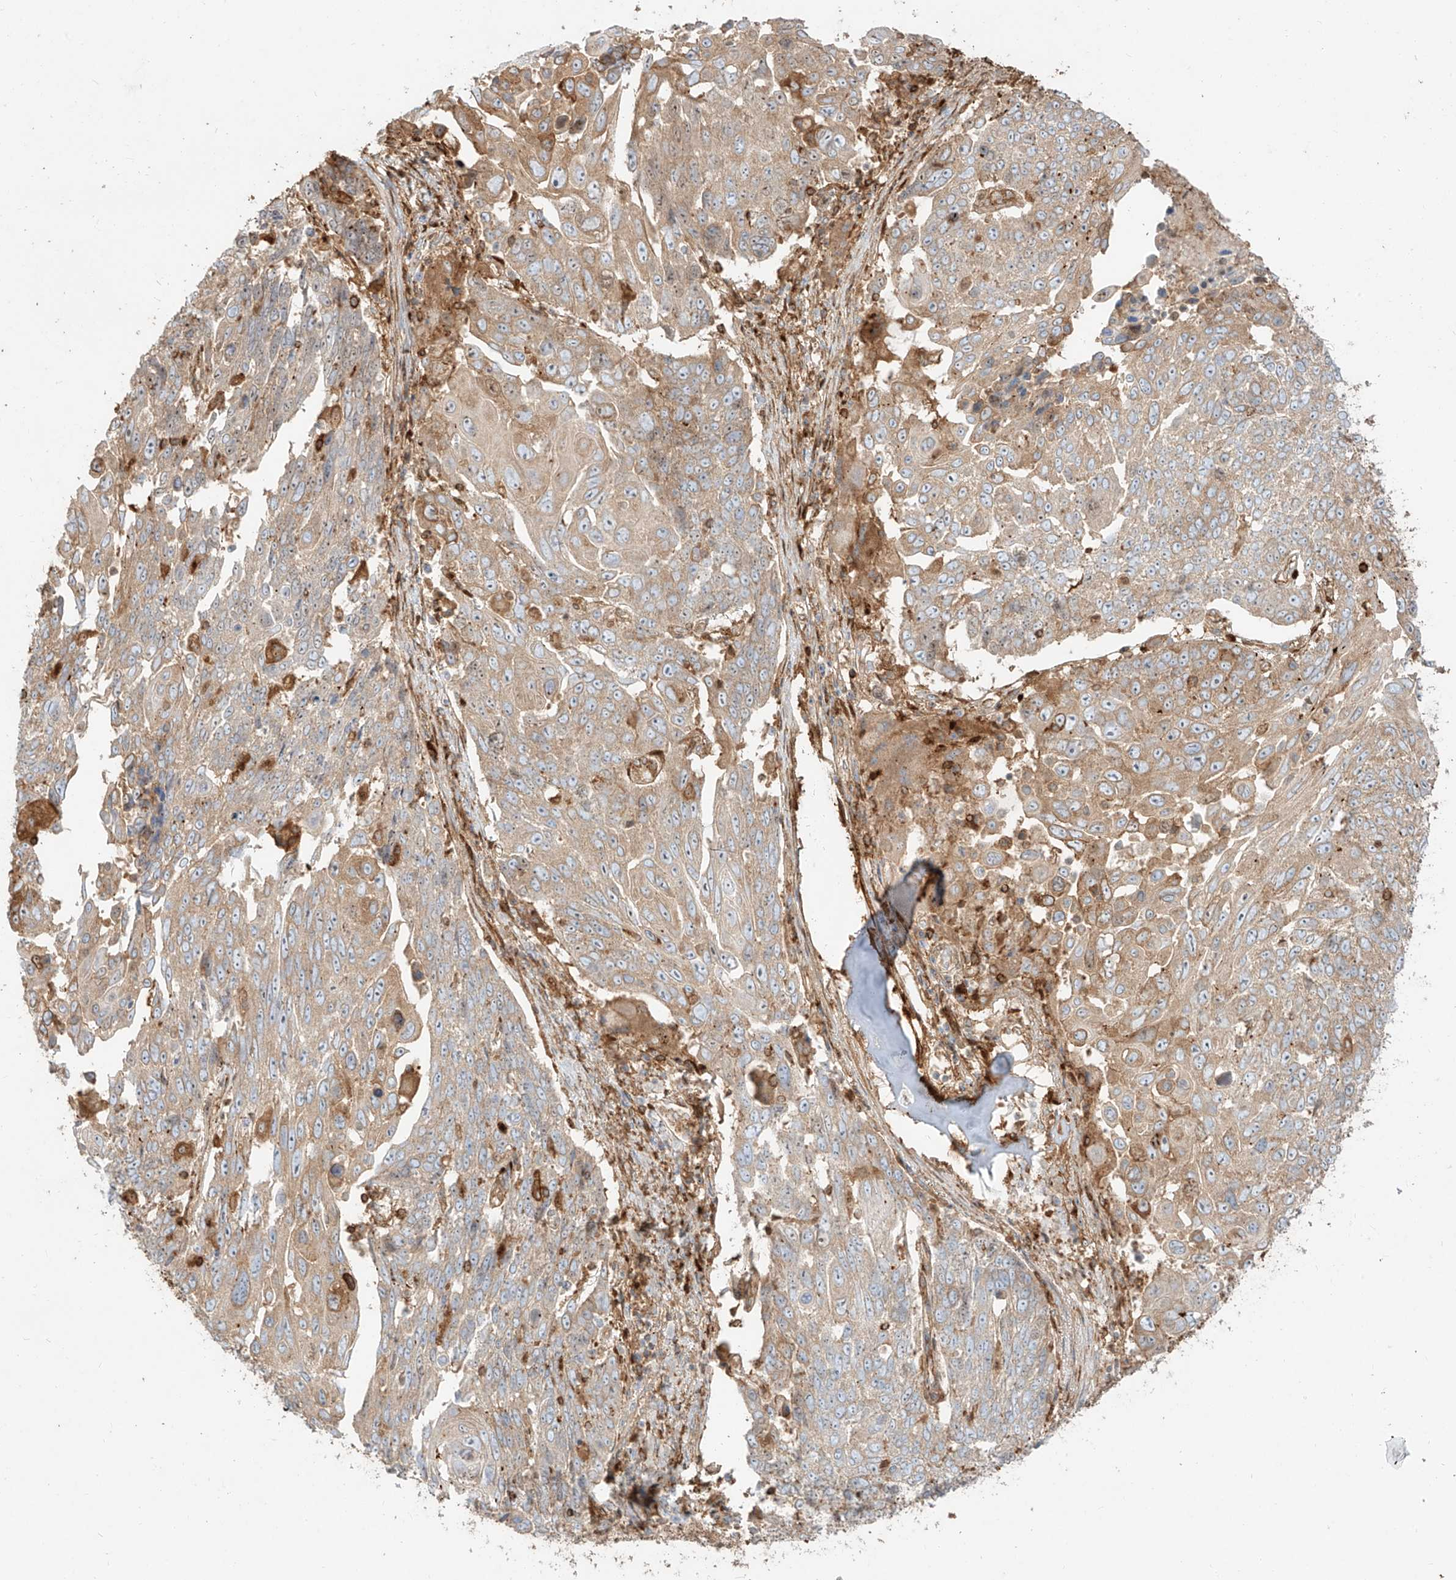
{"staining": {"intensity": "moderate", "quantity": "25%-75%", "location": "cytoplasmic/membranous"}, "tissue": "lung cancer", "cell_type": "Tumor cells", "image_type": "cancer", "snomed": [{"axis": "morphology", "description": "Squamous cell carcinoma, NOS"}, {"axis": "topography", "description": "Lung"}], "caption": "The histopathology image displays staining of lung squamous cell carcinoma, revealing moderate cytoplasmic/membranous protein staining (brown color) within tumor cells. Nuclei are stained in blue.", "gene": "SNX9", "patient": {"sex": "male", "age": 66}}